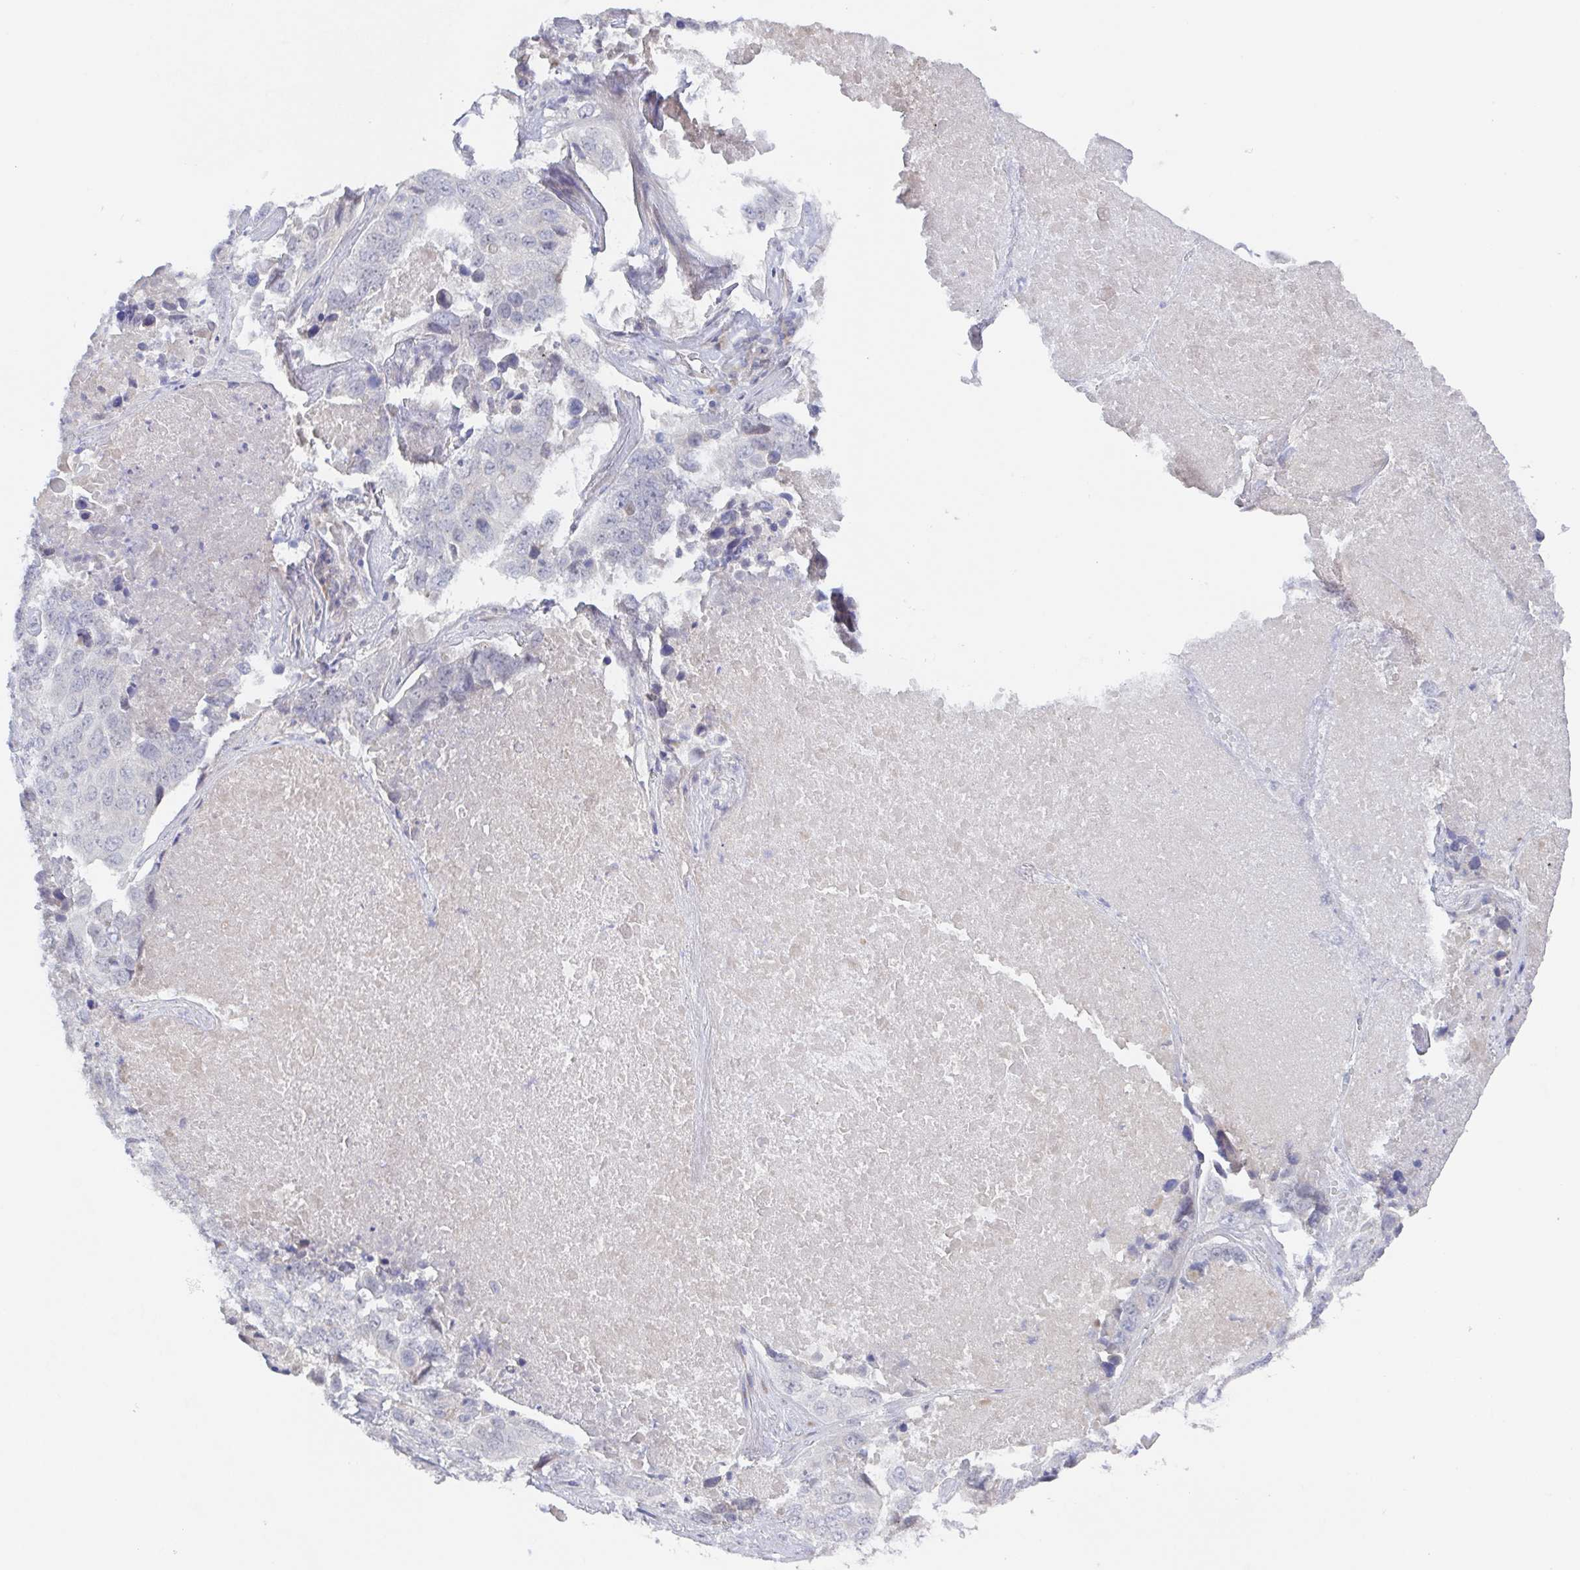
{"staining": {"intensity": "negative", "quantity": "none", "location": "none"}, "tissue": "lung cancer", "cell_type": "Tumor cells", "image_type": "cancer", "snomed": [{"axis": "morphology", "description": "Normal tissue, NOS"}, {"axis": "morphology", "description": "Squamous cell carcinoma, NOS"}, {"axis": "topography", "description": "Bronchus"}, {"axis": "topography", "description": "Lung"}], "caption": "Immunohistochemistry (IHC) image of lung cancer stained for a protein (brown), which reveals no expression in tumor cells.", "gene": "POU2F3", "patient": {"sex": "male", "age": 64}}